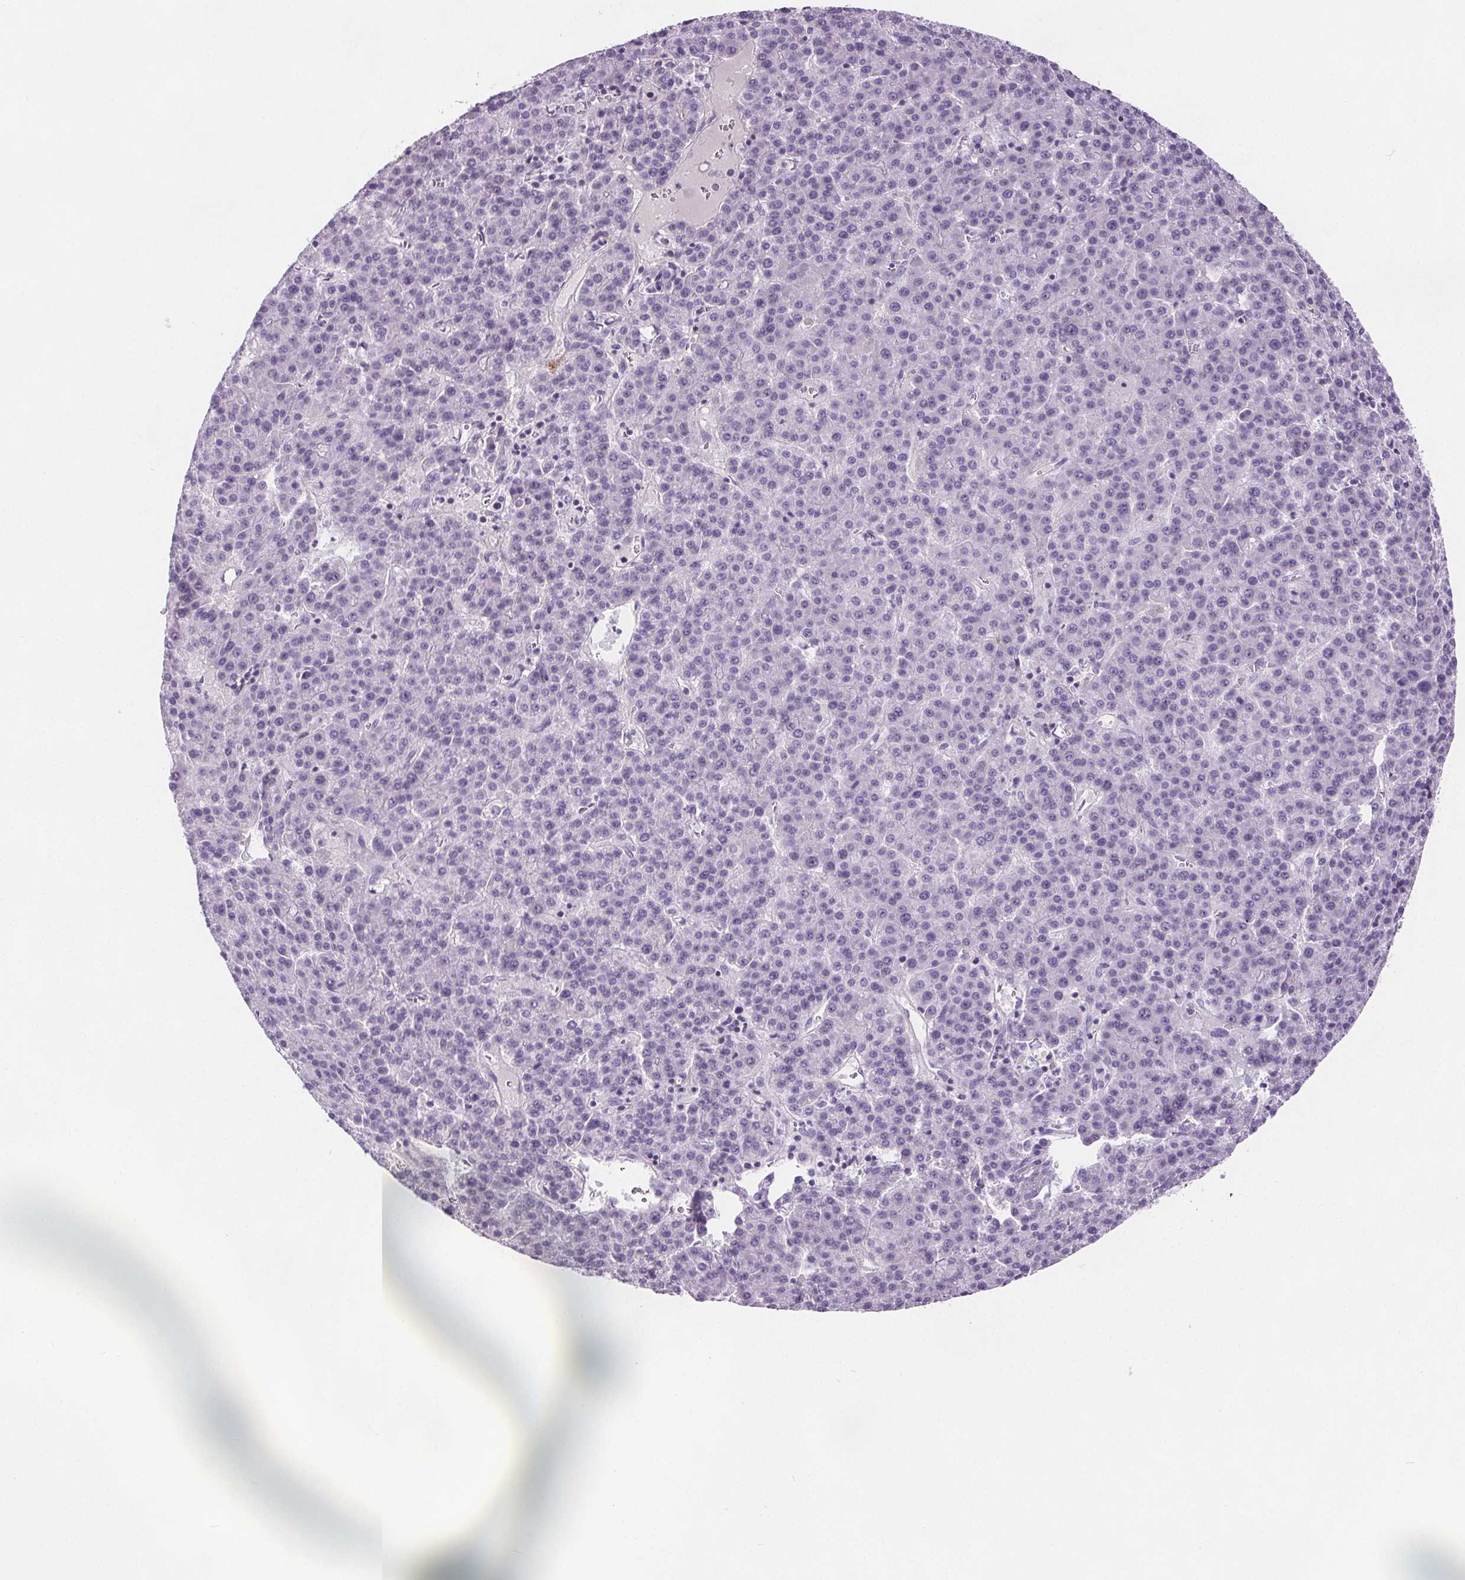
{"staining": {"intensity": "negative", "quantity": "none", "location": "none"}, "tissue": "liver cancer", "cell_type": "Tumor cells", "image_type": "cancer", "snomed": [{"axis": "morphology", "description": "Carcinoma, Hepatocellular, NOS"}, {"axis": "topography", "description": "Liver"}], "caption": "Immunohistochemistry (IHC) histopathology image of neoplastic tissue: human liver hepatocellular carcinoma stained with DAB (3,3'-diaminobenzidine) shows no significant protein expression in tumor cells.", "gene": "CD5L", "patient": {"sex": "female", "age": 58}}